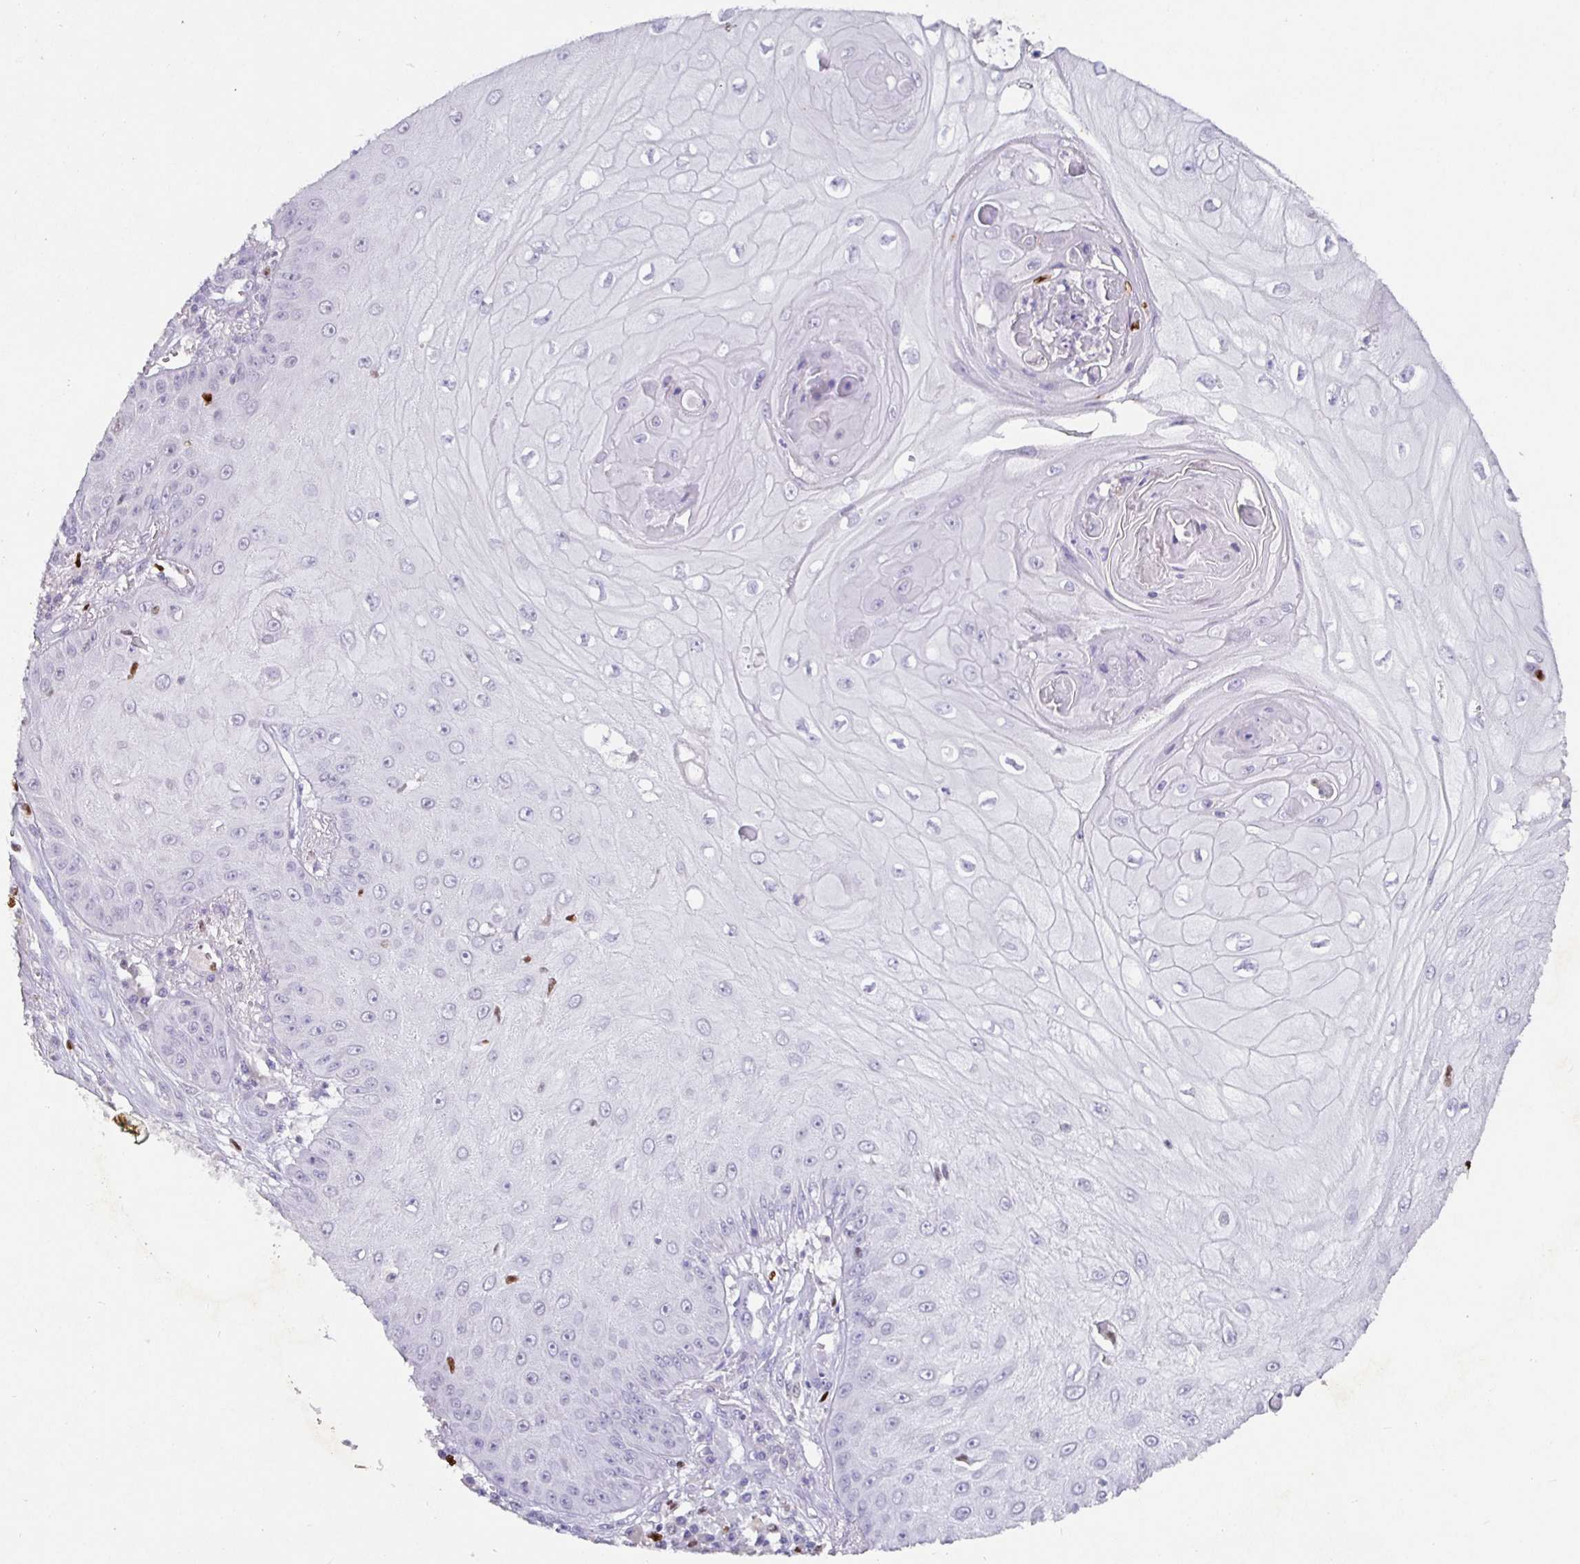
{"staining": {"intensity": "negative", "quantity": "none", "location": "none"}, "tissue": "skin cancer", "cell_type": "Tumor cells", "image_type": "cancer", "snomed": [{"axis": "morphology", "description": "Squamous cell carcinoma, NOS"}, {"axis": "topography", "description": "Skin"}], "caption": "Immunohistochemical staining of human skin squamous cell carcinoma demonstrates no significant positivity in tumor cells. The staining was performed using DAB (3,3'-diaminobenzidine) to visualize the protein expression in brown, while the nuclei were stained in blue with hematoxylin (Magnification: 20x).", "gene": "SATB1", "patient": {"sex": "male", "age": 70}}